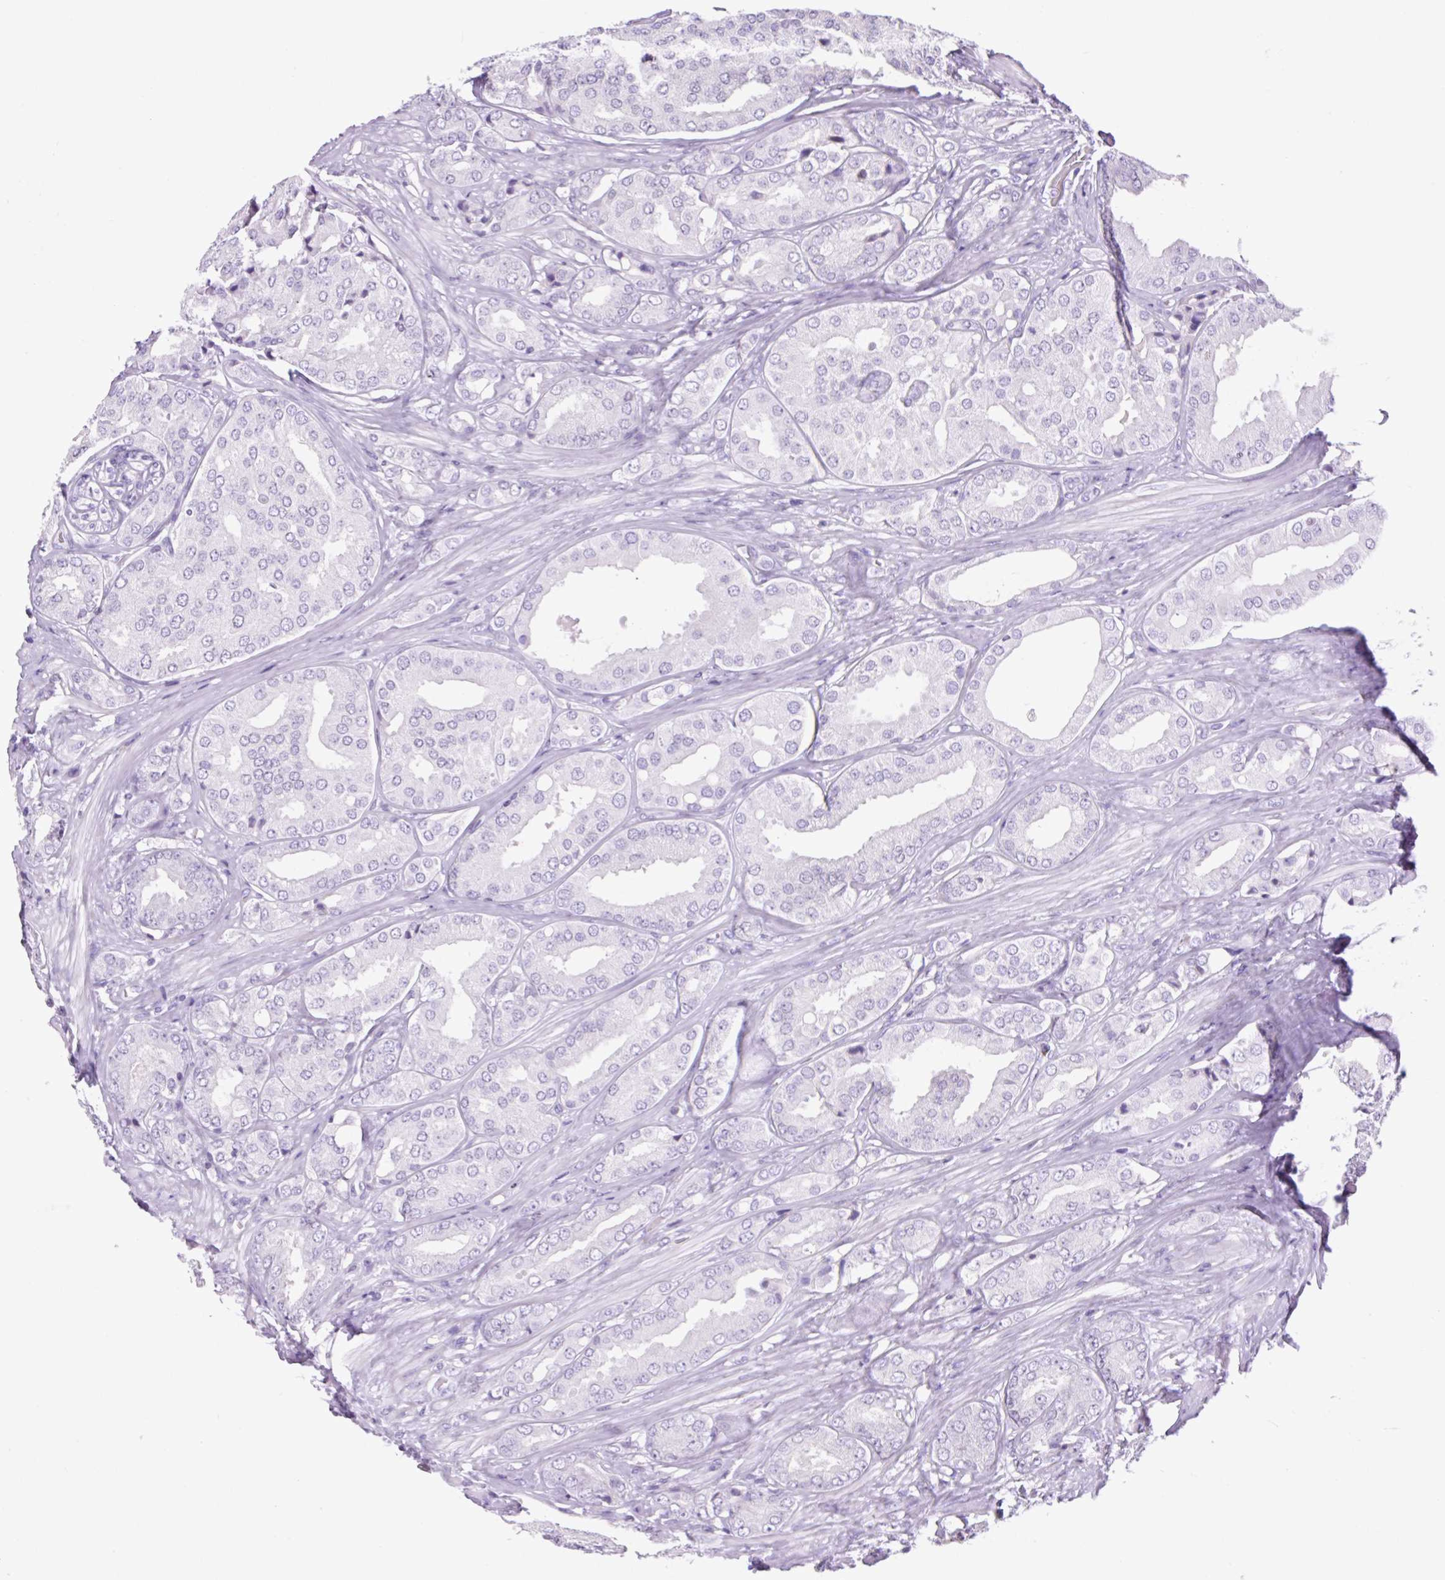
{"staining": {"intensity": "negative", "quantity": "none", "location": "none"}, "tissue": "prostate cancer", "cell_type": "Tumor cells", "image_type": "cancer", "snomed": [{"axis": "morphology", "description": "Adenocarcinoma, High grade"}, {"axis": "topography", "description": "Prostate"}], "caption": "A high-resolution photomicrograph shows immunohistochemistry staining of adenocarcinoma (high-grade) (prostate), which shows no significant positivity in tumor cells. The staining was performed using DAB (3,3'-diaminobenzidine) to visualize the protein expression in brown, while the nuclei were stained in blue with hematoxylin (Magnification: 20x).", "gene": "VPREB1", "patient": {"sex": "male", "age": 63}}